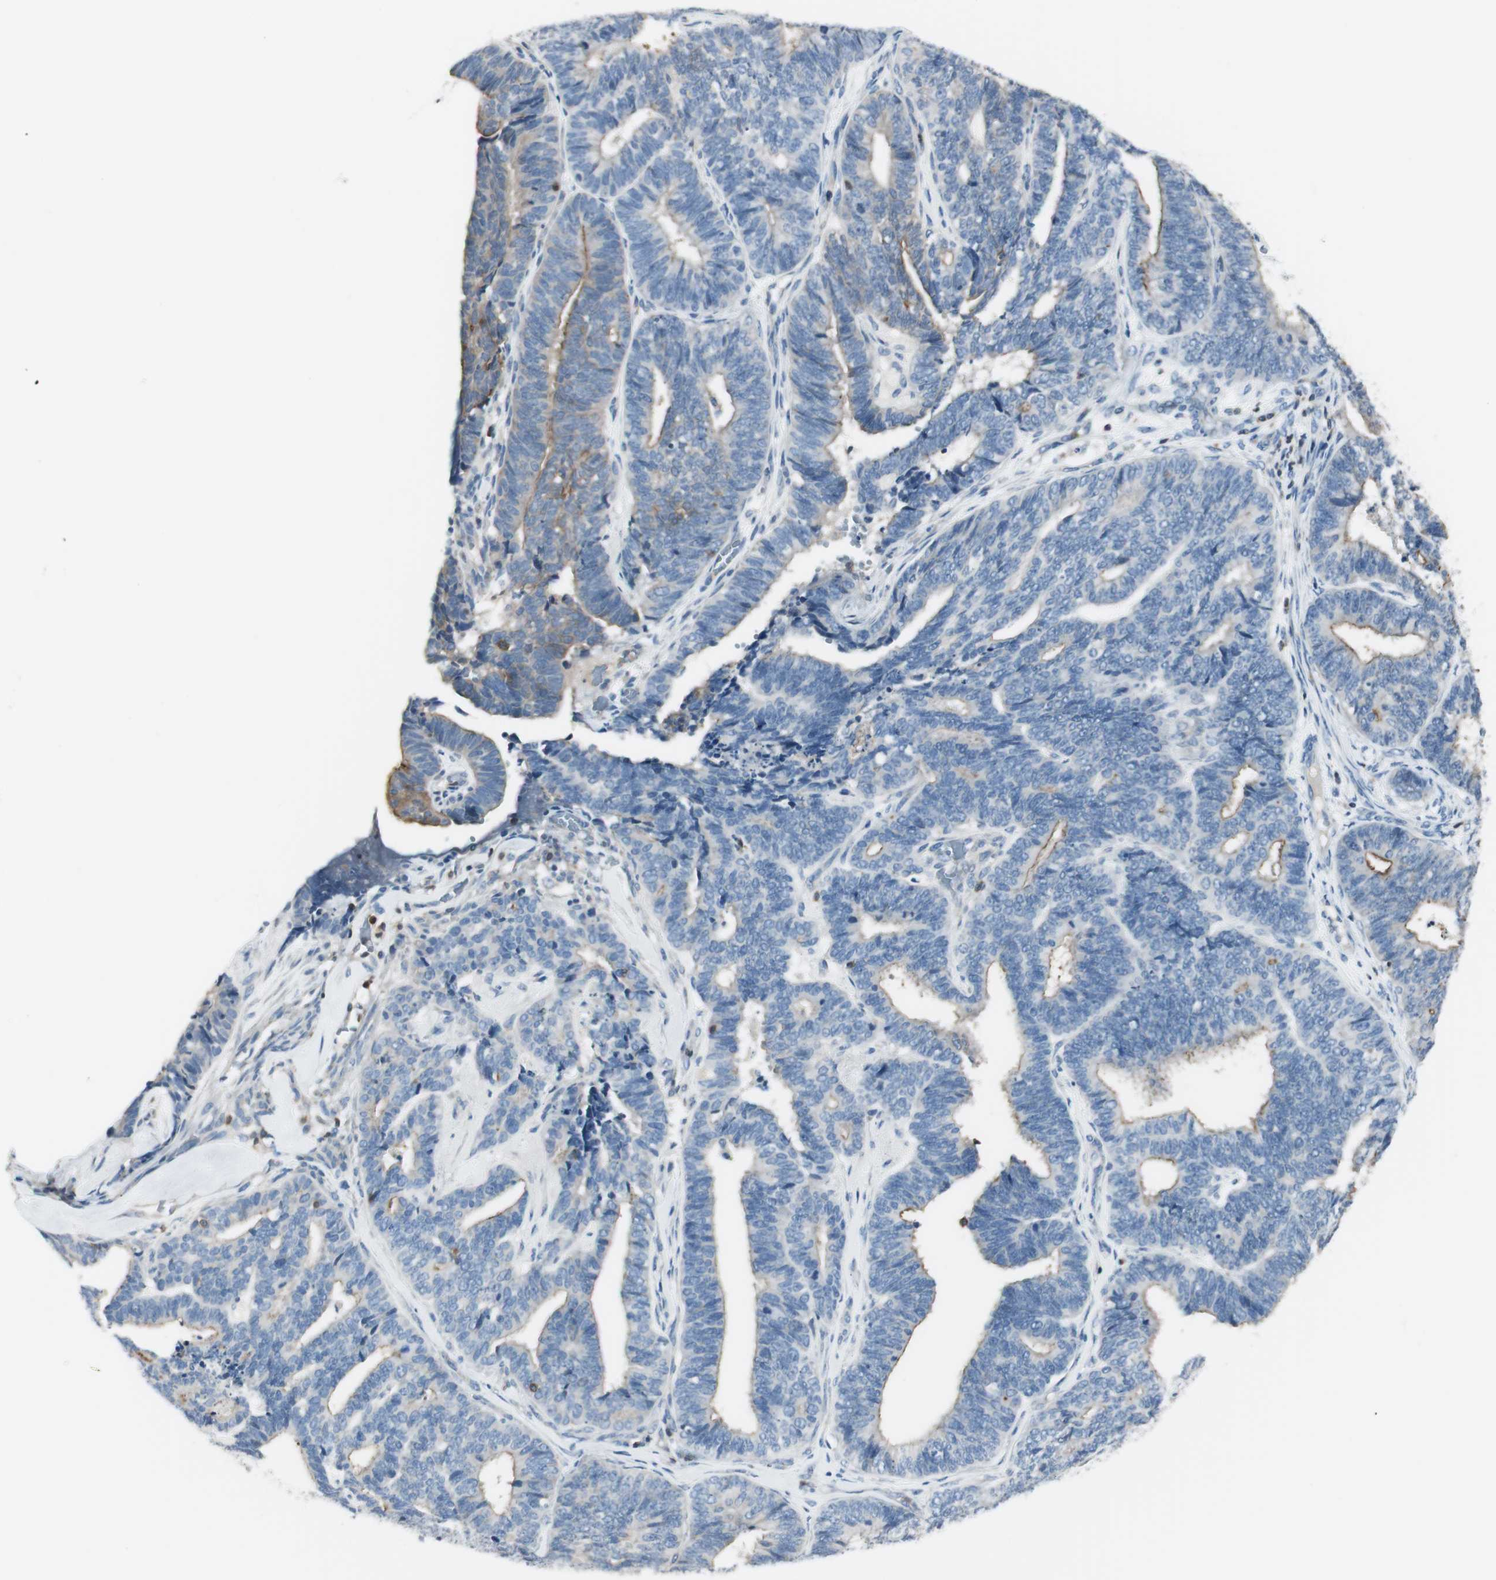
{"staining": {"intensity": "moderate", "quantity": "25%-75%", "location": "cytoplasmic/membranous"}, "tissue": "endometrial cancer", "cell_type": "Tumor cells", "image_type": "cancer", "snomed": [{"axis": "morphology", "description": "Adenocarcinoma, NOS"}, {"axis": "topography", "description": "Endometrium"}], "caption": "About 25%-75% of tumor cells in human endometrial adenocarcinoma reveal moderate cytoplasmic/membranous protein staining as visualized by brown immunohistochemical staining.", "gene": "SLC9A3R1", "patient": {"sex": "female", "age": 70}}